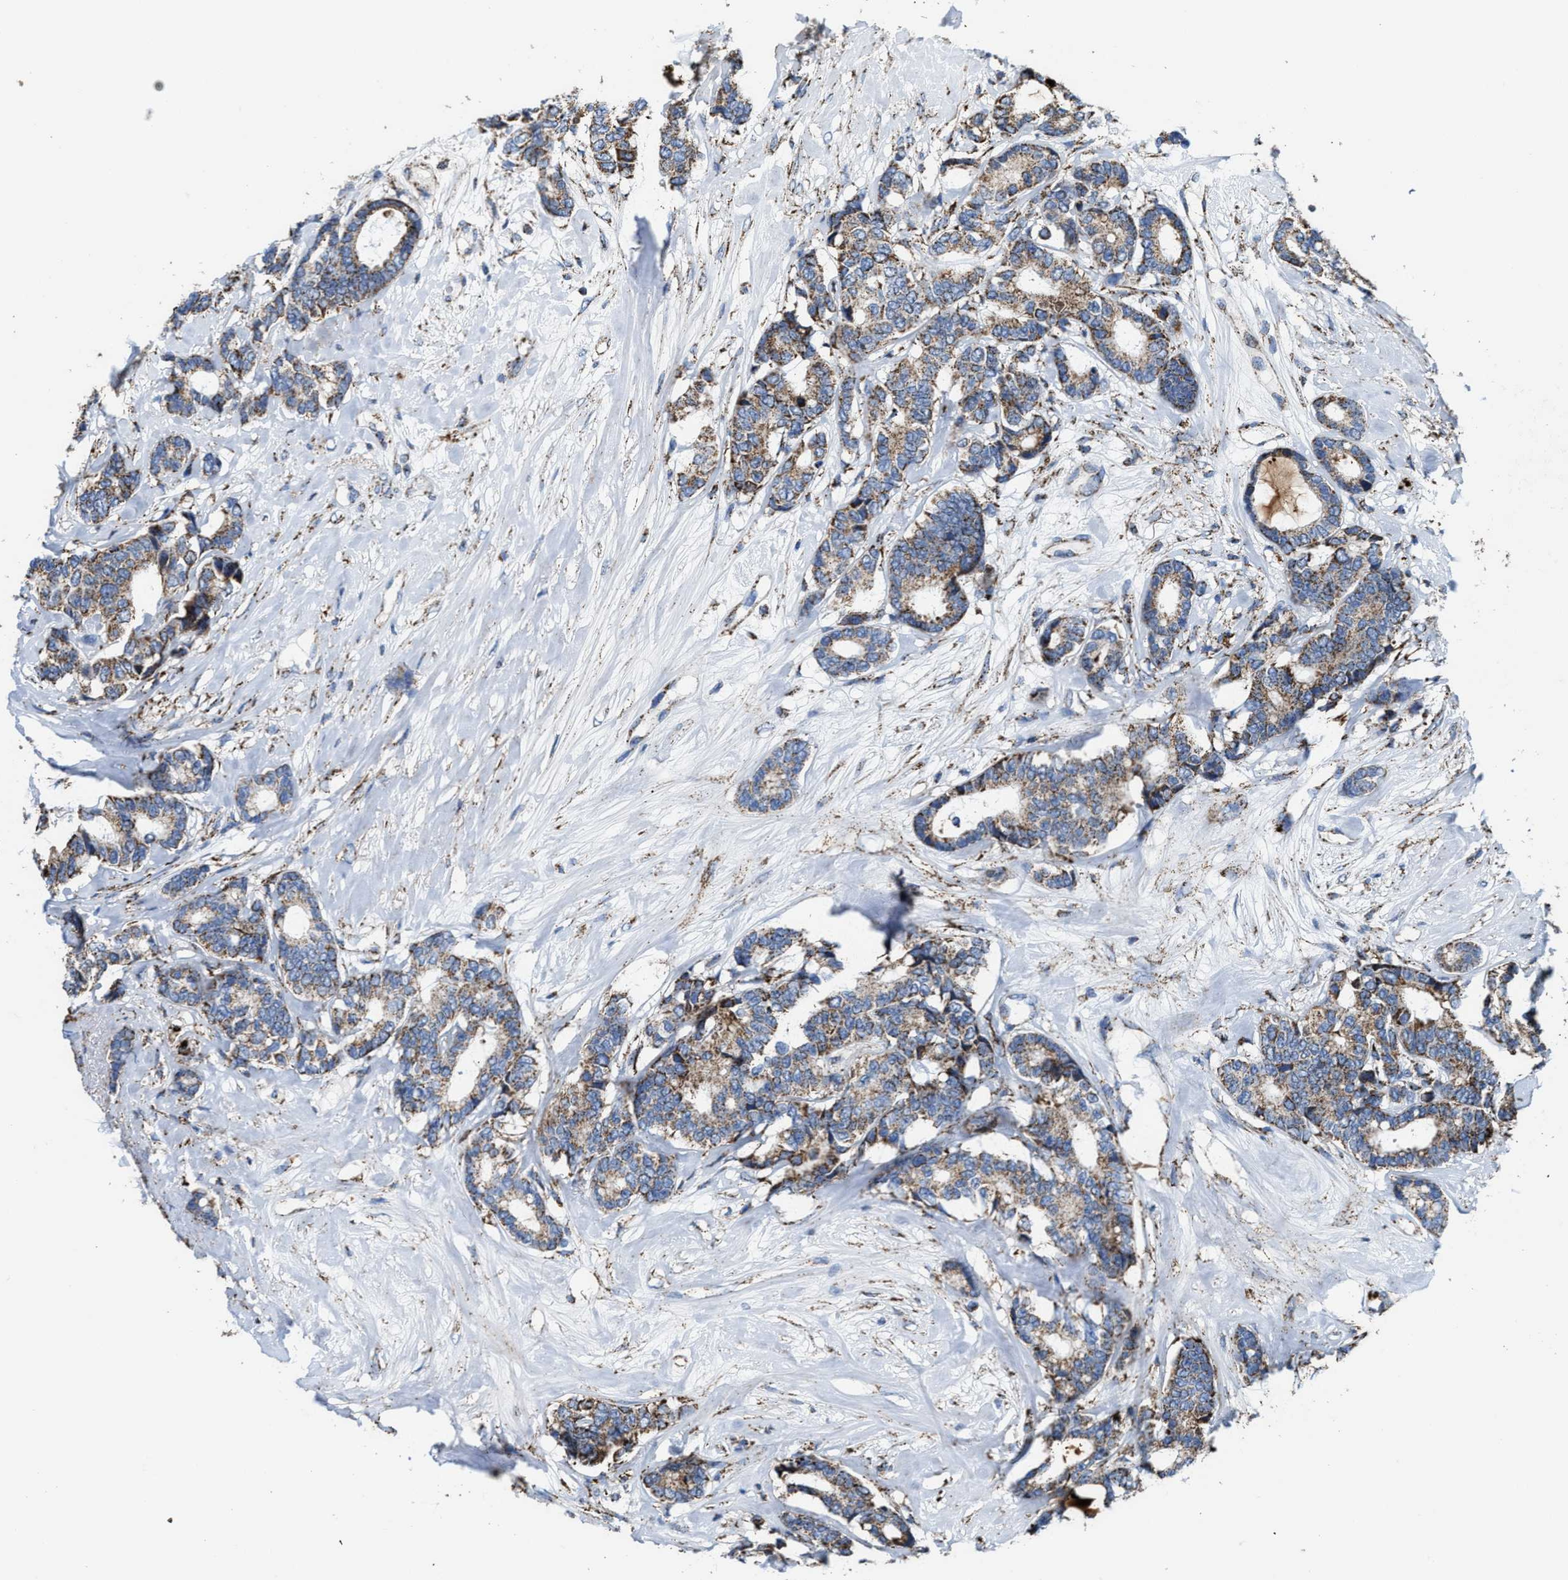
{"staining": {"intensity": "moderate", "quantity": "25%-75%", "location": "cytoplasmic/membranous"}, "tissue": "breast cancer", "cell_type": "Tumor cells", "image_type": "cancer", "snomed": [{"axis": "morphology", "description": "Duct carcinoma"}, {"axis": "topography", "description": "Breast"}], "caption": "Immunohistochemistry micrograph of neoplastic tissue: intraductal carcinoma (breast) stained using immunohistochemistry displays medium levels of moderate protein expression localized specifically in the cytoplasmic/membranous of tumor cells, appearing as a cytoplasmic/membranous brown color.", "gene": "ALDH1B1", "patient": {"sex": "female", "age": 87}}